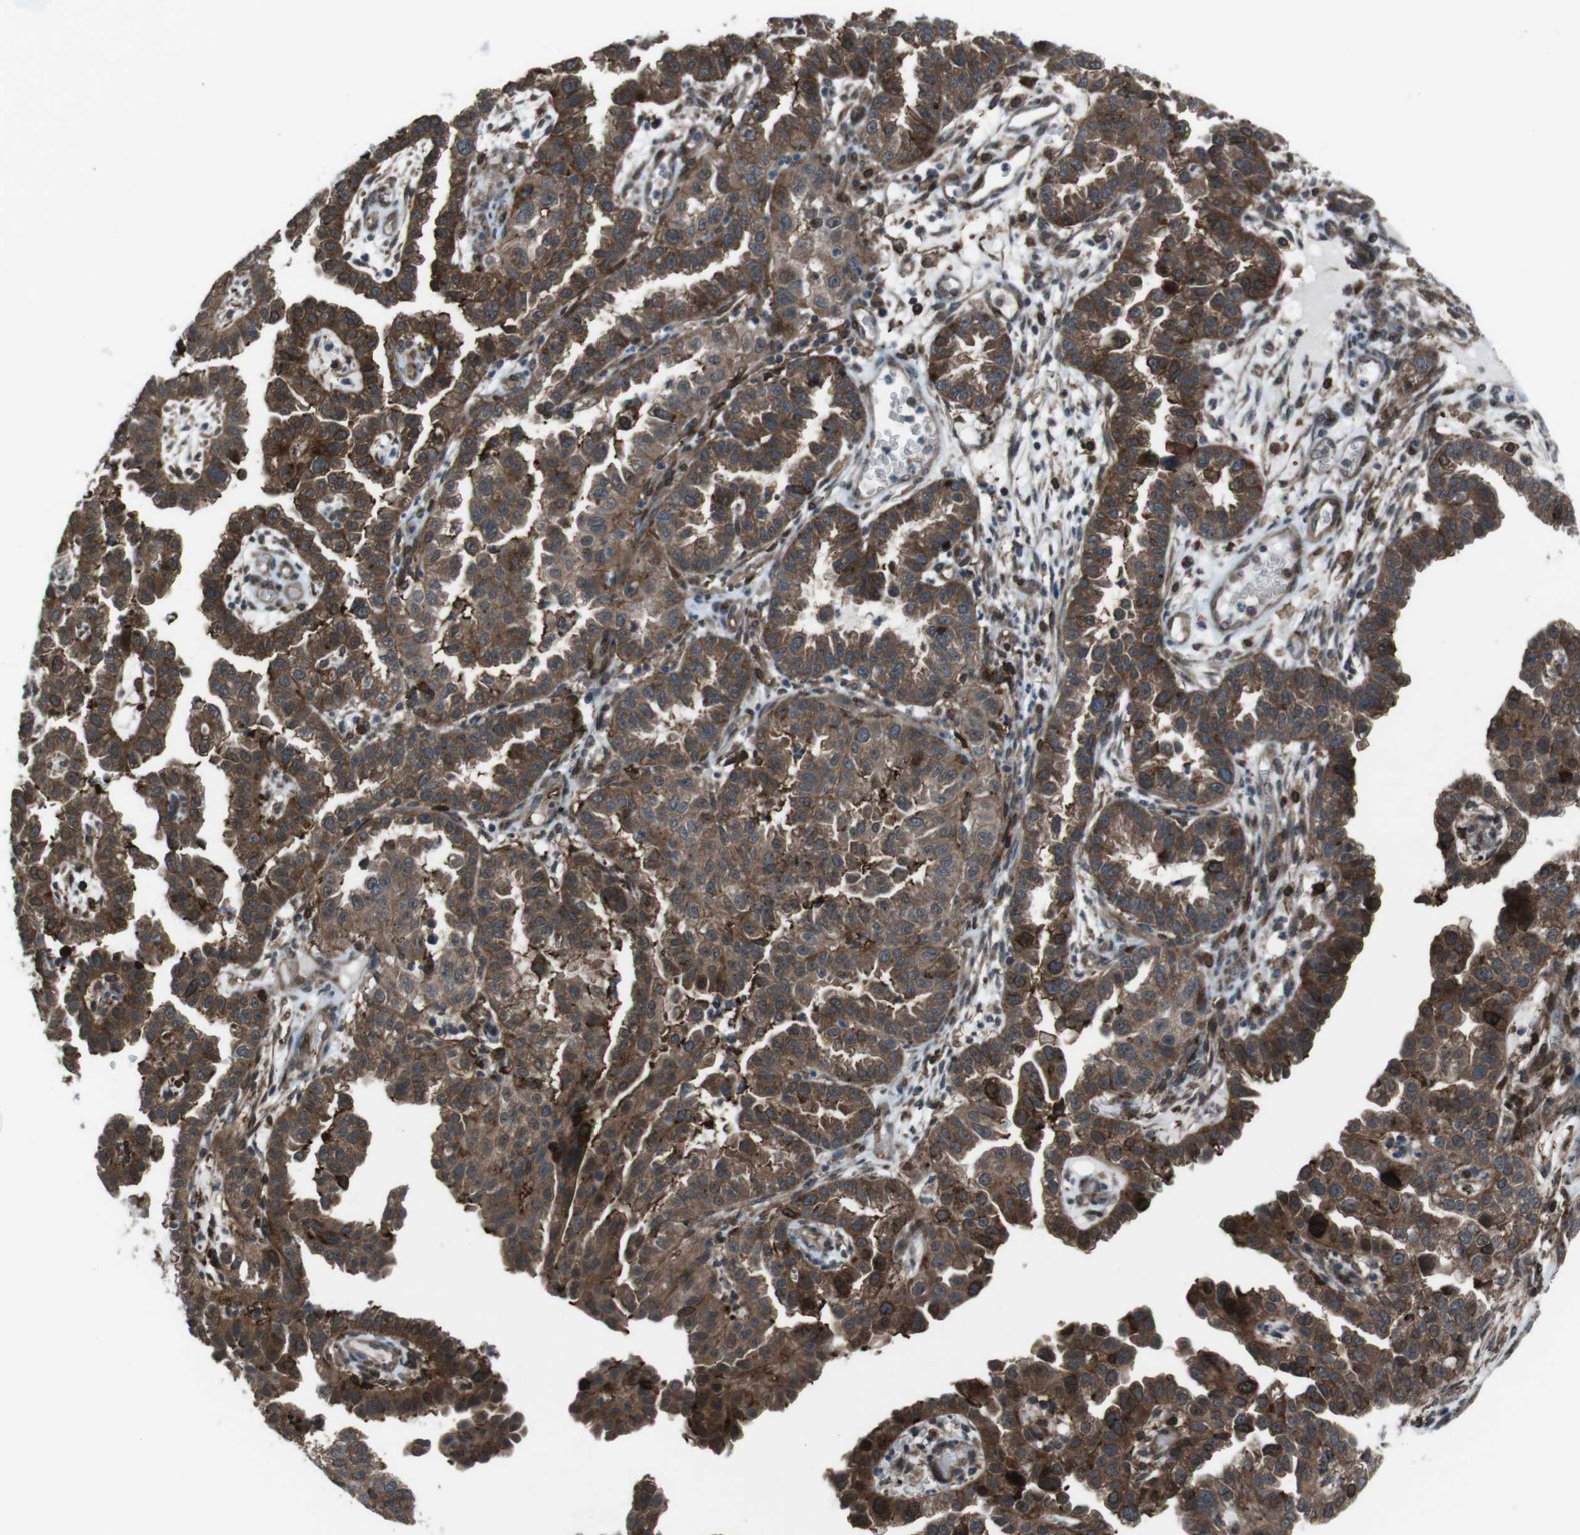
{"staining": {"intensity": "strong", "quantity": "25%-75%", "location": "cytoplasmic/membranous"}, "tissue": "endometrial cancer", "cell_type": "Tumor cells", "image_type": "cancer", "snomed": [{"axis": "morphology", "description": "Adenocarcinoma, NOS"}, {"axis": "topography", "description": "Endometrium"}], "caption": "Immunohistochemistry micrograph of endometrial adenocarcinoma stained for a protein (brown), which demonstrates high levels of strong cytoplasmic/membranous positivity in about 25%-75% of tumor cells.", "gene": "GDF10", "patient": {"sex": "female", "age": 85}}